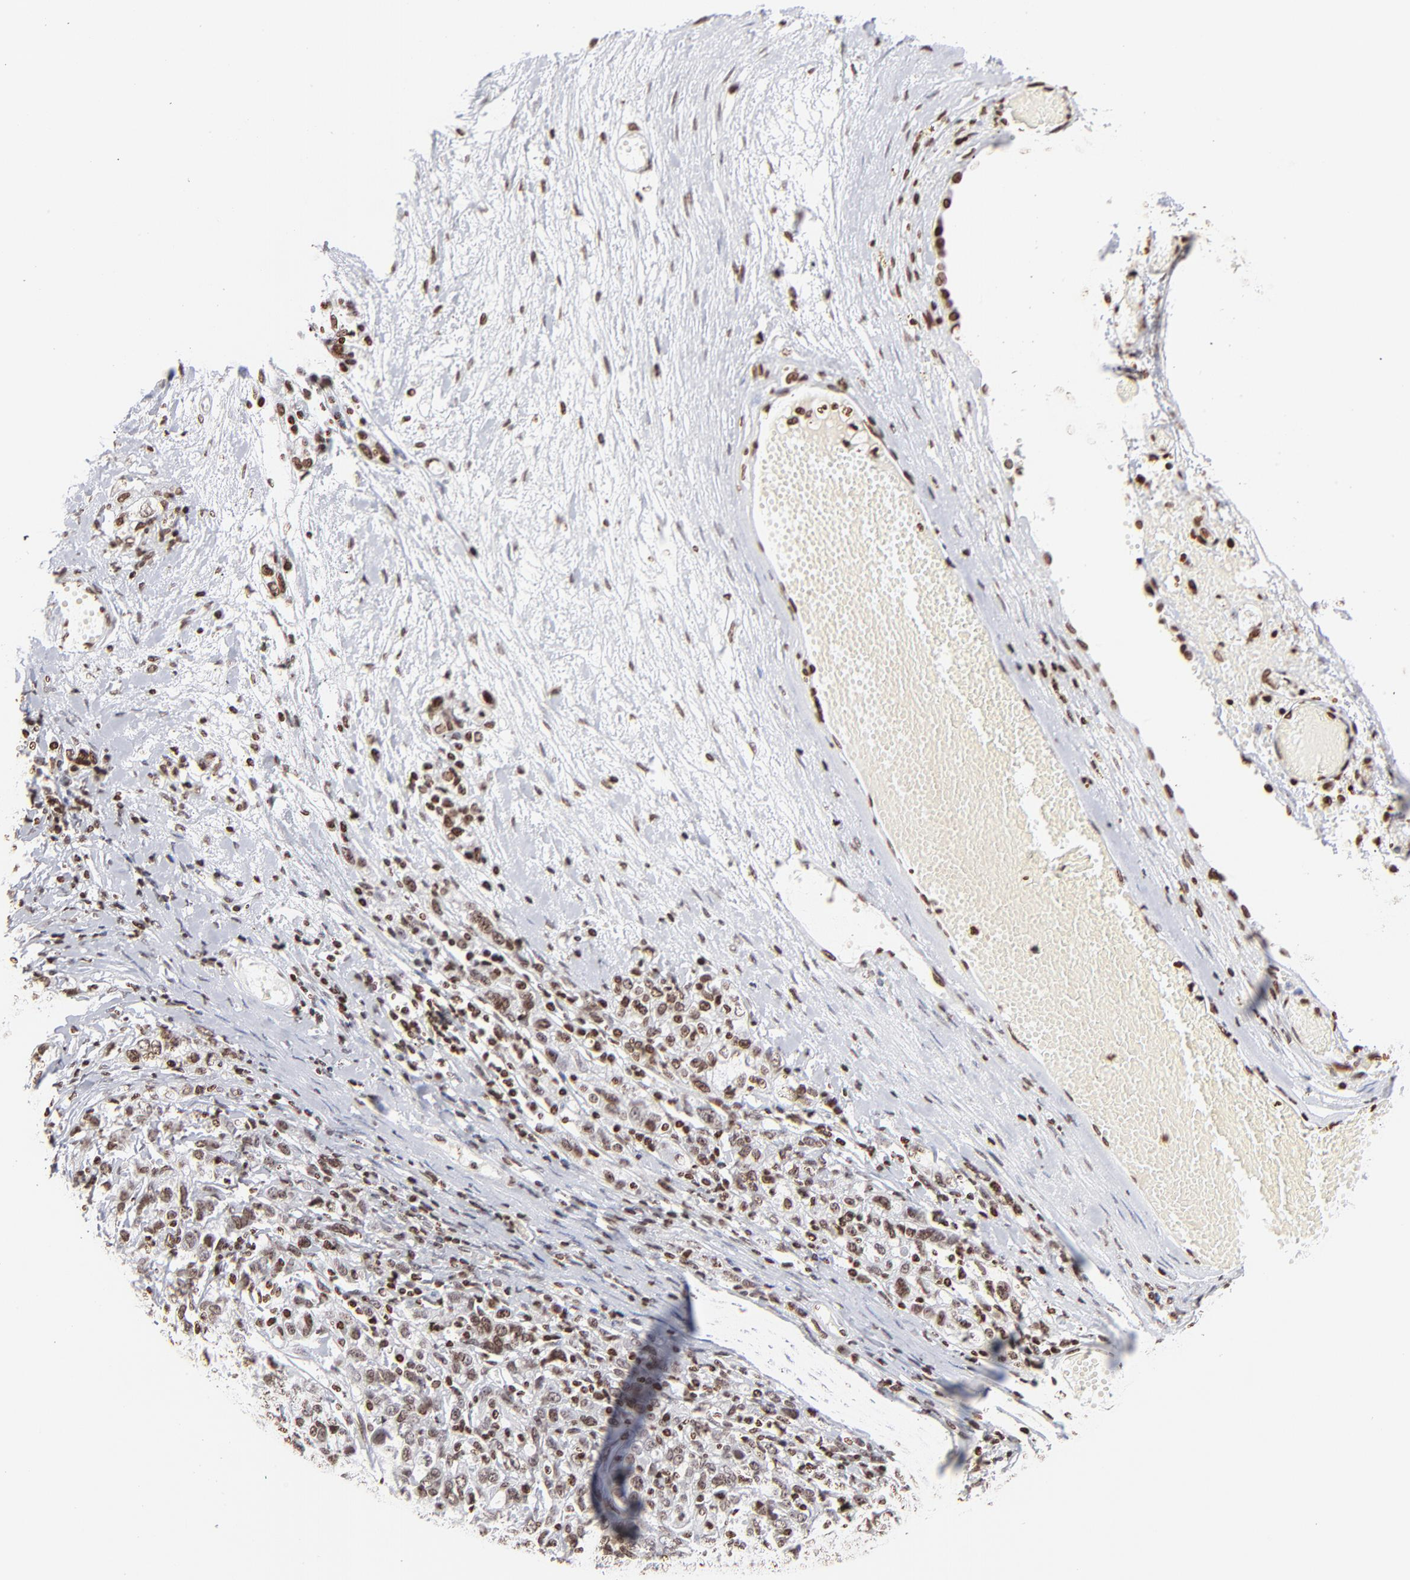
{"staining": {"intensity": "weak", "quantity": ">75%", "location": "nuclear"}, "tissue": "ovarian cancer", "cell_type": "Tumor cells", "image_type": "cancer", "snomed": [{"axis": "morphology", "description": "Cystadenocarcinoma, serous, NOS"}, {"axis": "topography", "description": "Ovary"}], "caption": "Ovarian cancer stained for a protein (brown) demonstrates weak nuclear positive positivity in approximately >75% of tumor cells.", "gene": "RTL4", "patient": {"sex": "female", "age": 71}}